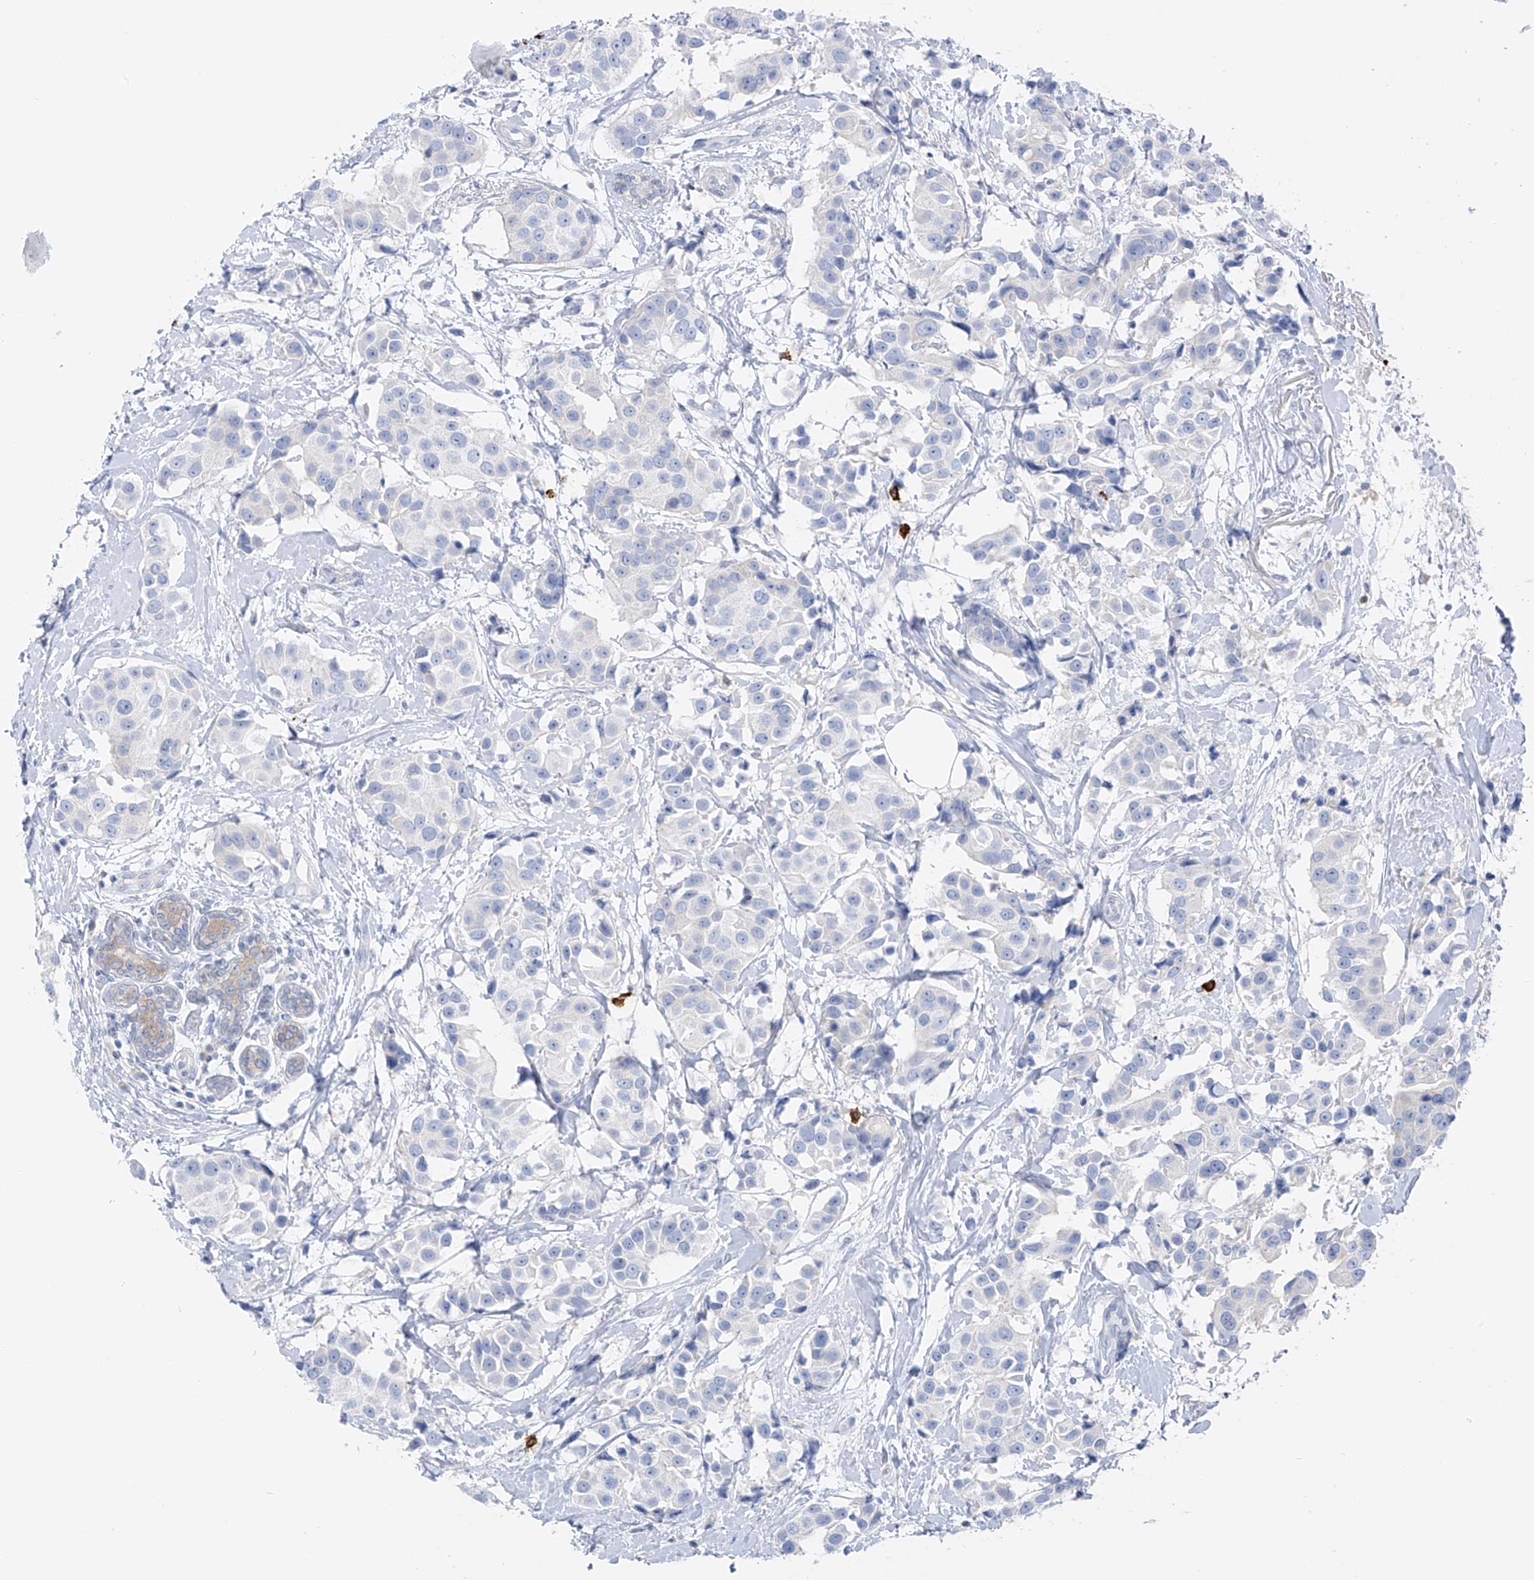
{"staining": {"intensity": "negative", "quantity": "none", "location": "none"}, "tissue": "breast cancer", "cell_type": "Tumor cells", "image_type": "cancer", "snomed": [{"axis": "morphology", "description": "Normal tissue, NOS"}, {"axis": "morphology", "description": "Duct carcinoma"}, {"axis": "topography", "description": "Breast"}], "caption": "DAB (3,3'-diaminobenzidine) immunohistochemical staining of breast cancer (invasive ductal carcinoma) reveals no significant expression in tumor cells.", "gene": "POMGNT2", "patient": {"sex": "female", "age": 39}}